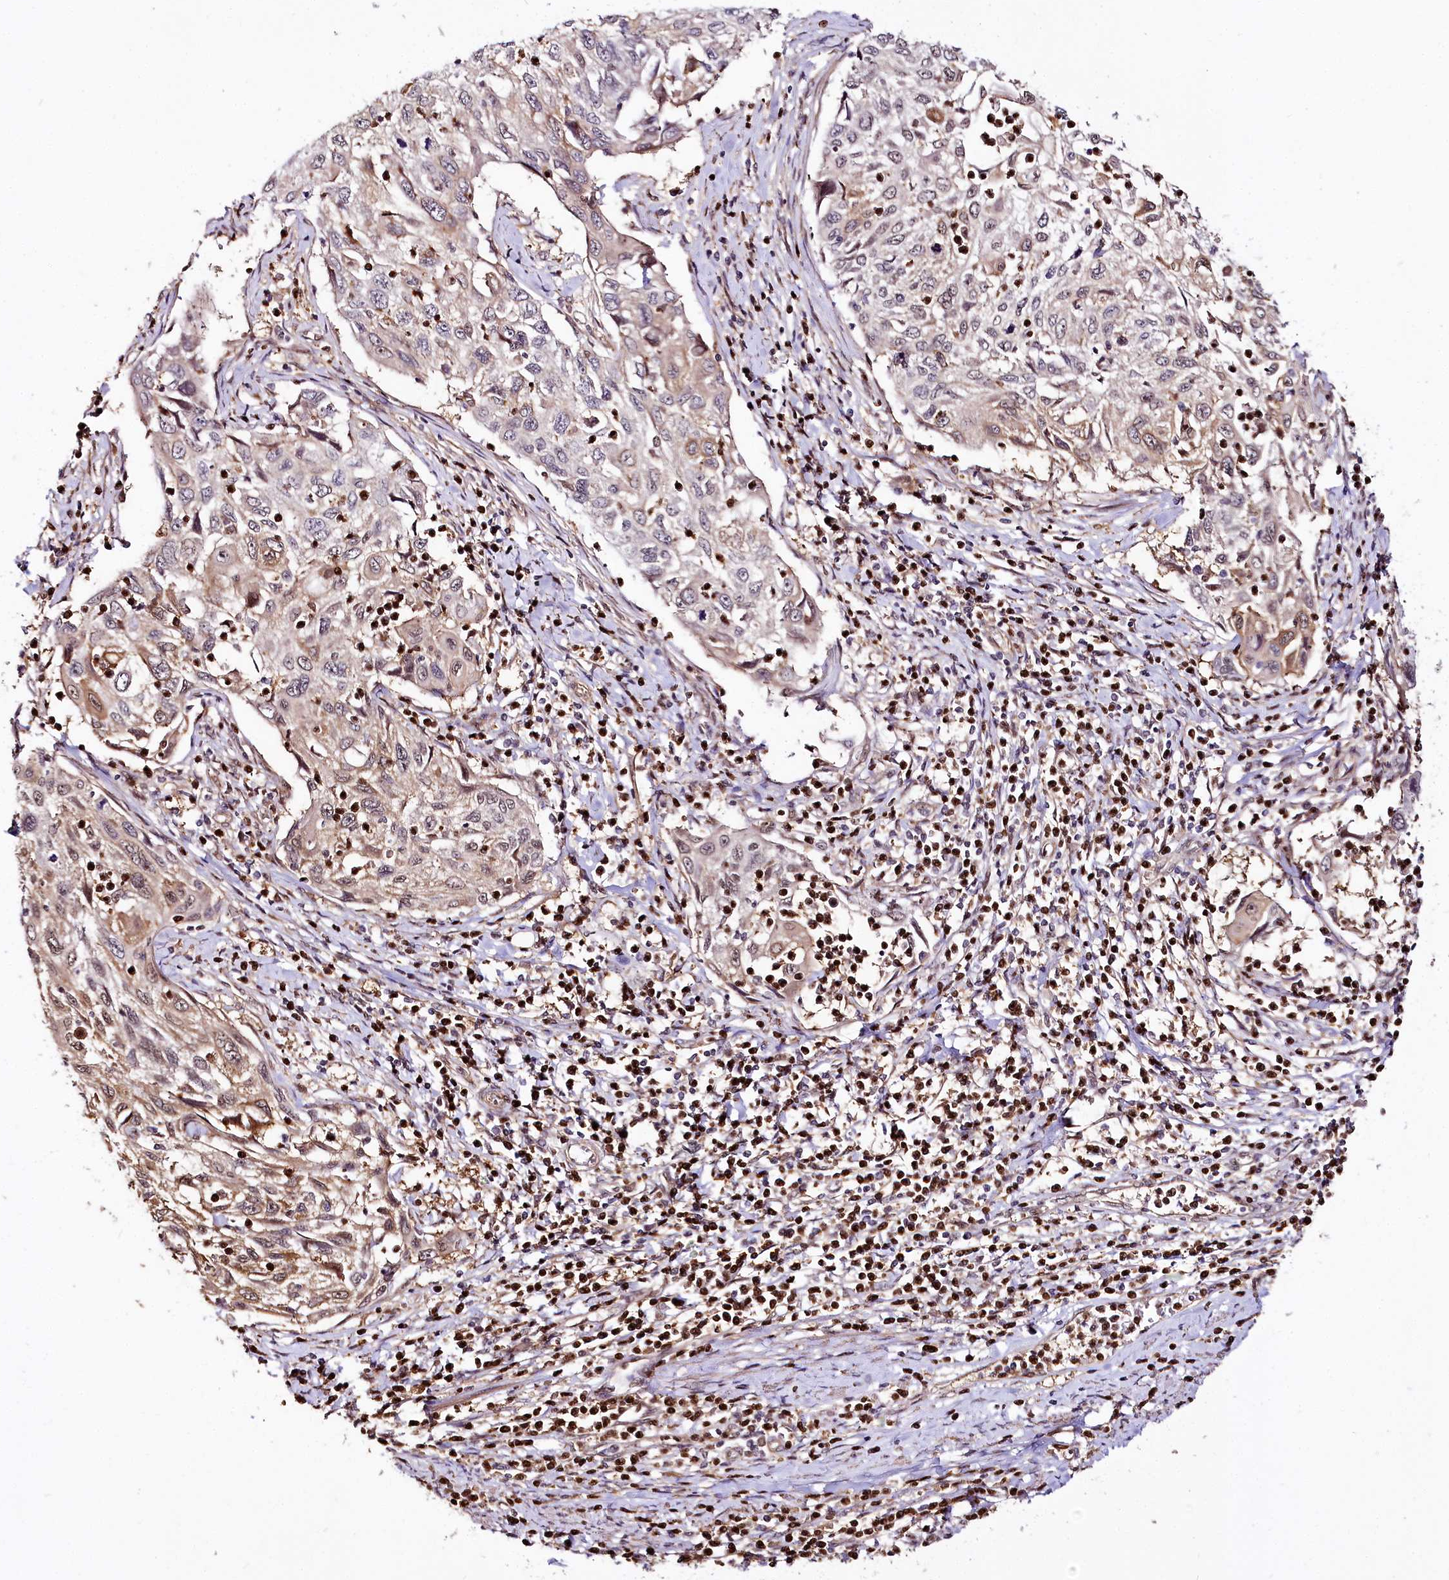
{"staining": {"intensity": "moderate", "quantity": "<25%", "location": "cytoplasmic/membranous"}, "tissue": "cervical cancer", "cell_type": "Tumor cells", "image_type": "cancer", "snomed": [{"axis": "morphology", "description": "Squamous cell carcinoma, NOS"}, {"axis": "topography", "description": "Cervix"}], "caption": "Immunohistochemical staining of human squamous cell carcinoma (cervical) displays low levels of moderate cytoplasmic/membranous protein staining in approximately <25% of tumor cells.", "gene": "GNL3L", "patient": {"sex": "female", "age": 70}}